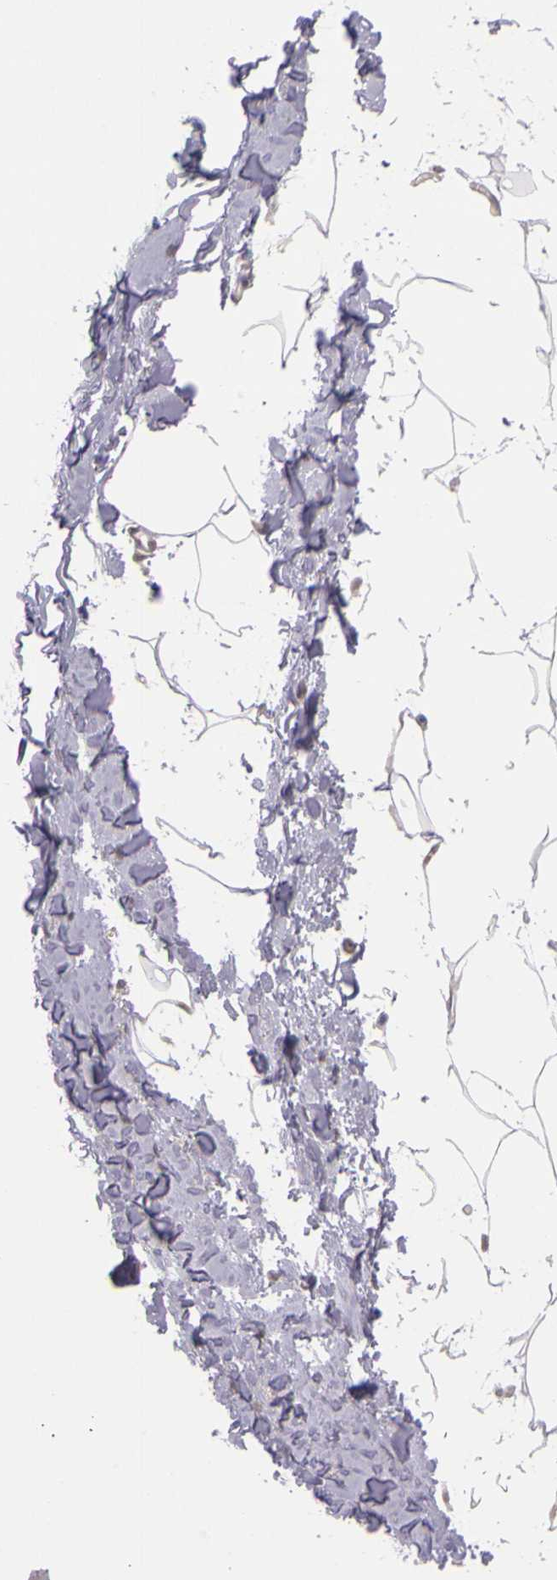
{"staining": {"intensity": "weak", "quantity": ">75%", "location": "nuclear"}, "tissue": "adipose tissue", "cell_type": "Adipocytes", "image_type": "normal", "snomed": [{"axis": "morphology", "description": "Normal tissue, NOS"}, {"axis": "topography", "description": "Breast"}], "caption": "The photomicrograph displays immunohistochemical staining of benign adipose tissue. There is weak nuclear staining is present in about >75% of adipocytes.", "gene": "WDR13", "patient": {"sex": "female", "age": 45}}